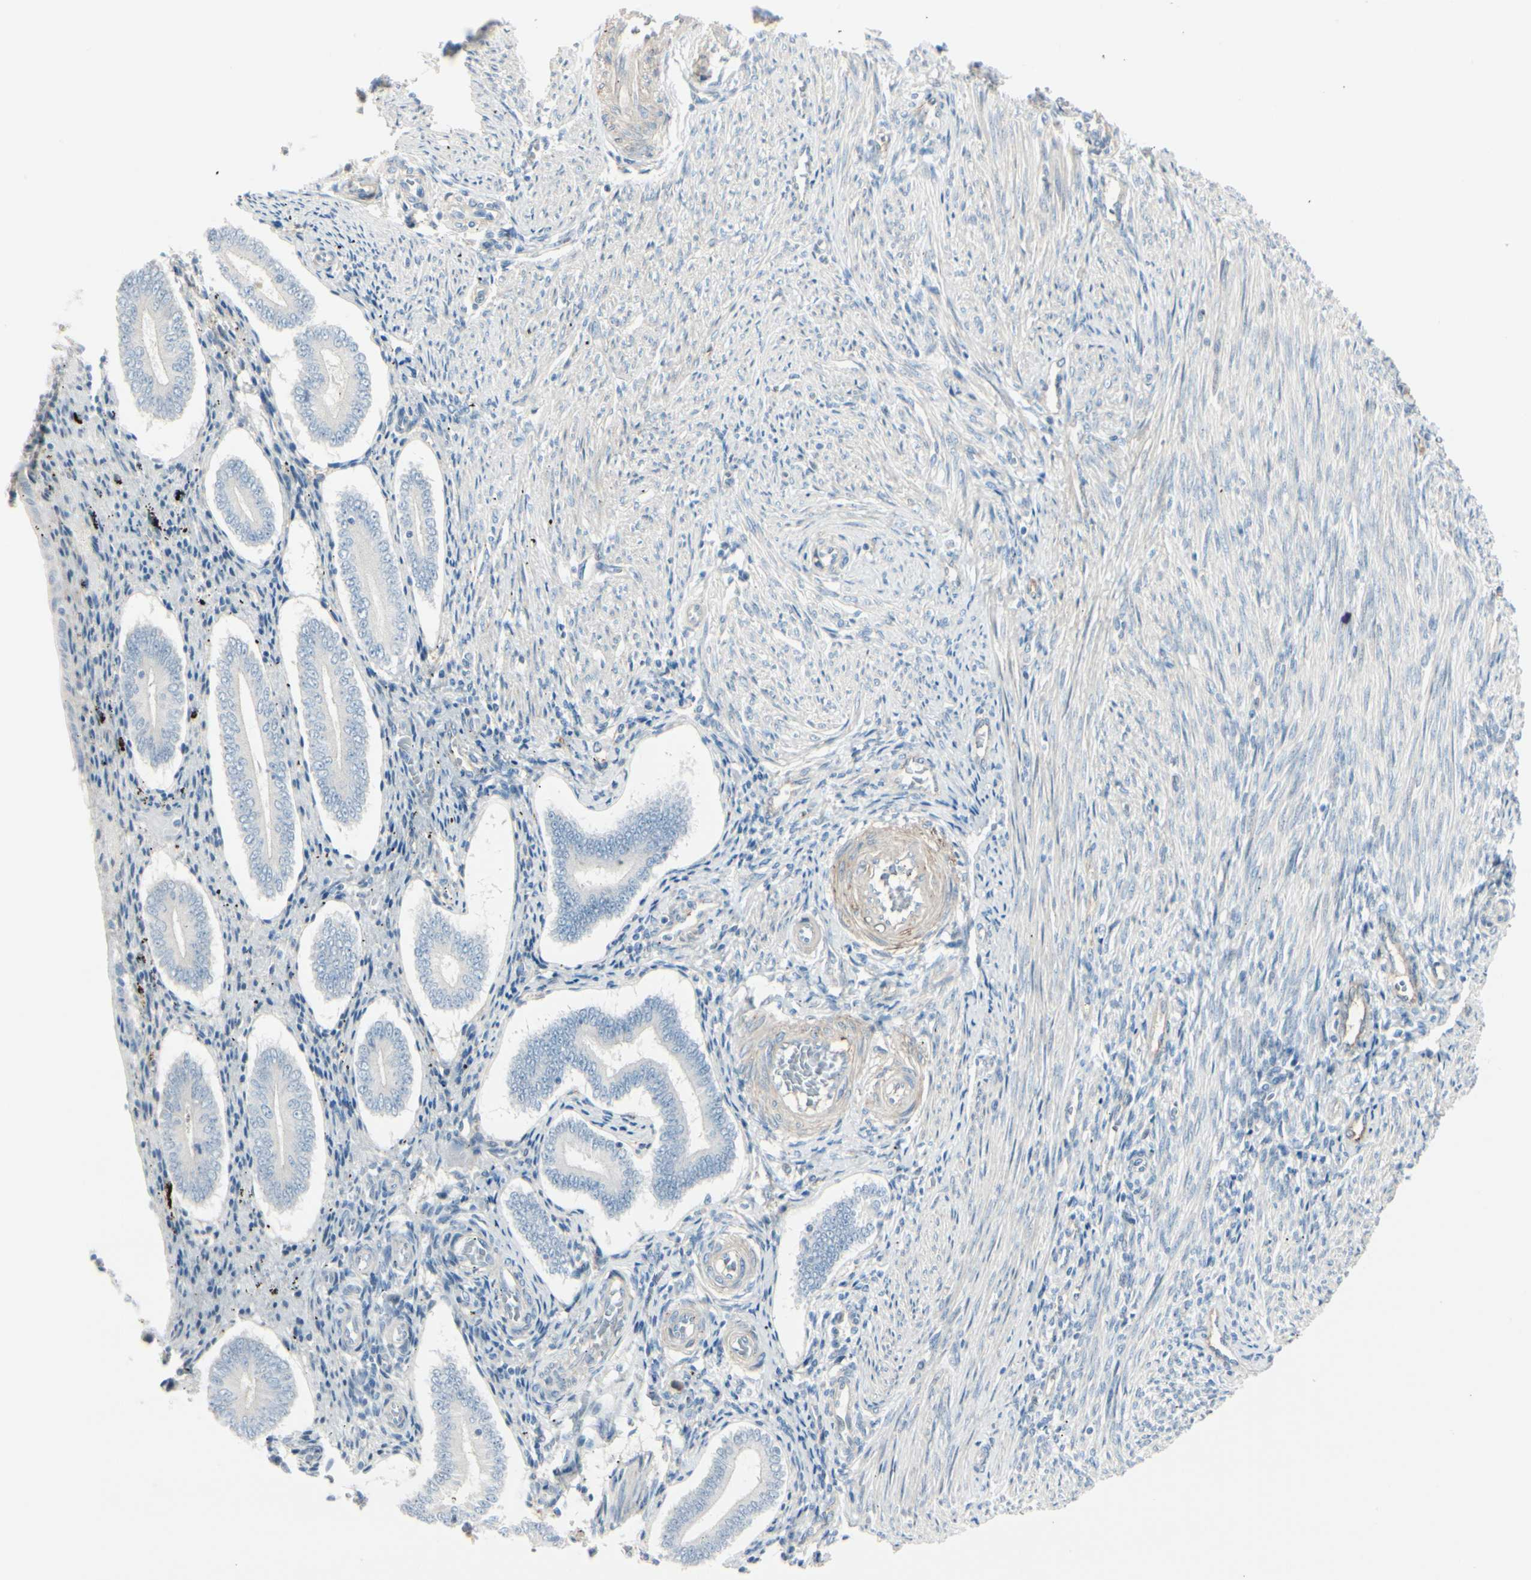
{"staining": {"intensity": "negative", "quantity": "none", "location": "none"}, "tissue": "endometrium", "cell_type": "Cells in endometrial stroma", "image_type": "normal", "snomed": [{"axis": "morphology", "description": "Normal tissue, NOS"}, {"axis": "topography", "description": "Endometrium"}], "caption": "The immunohistochemistry photomicrograph has no significant staining in cells in endometrial stroma of endometrium.", "gene": "CACNA2D1", "patient": {"sex": "female", "age": 42}}